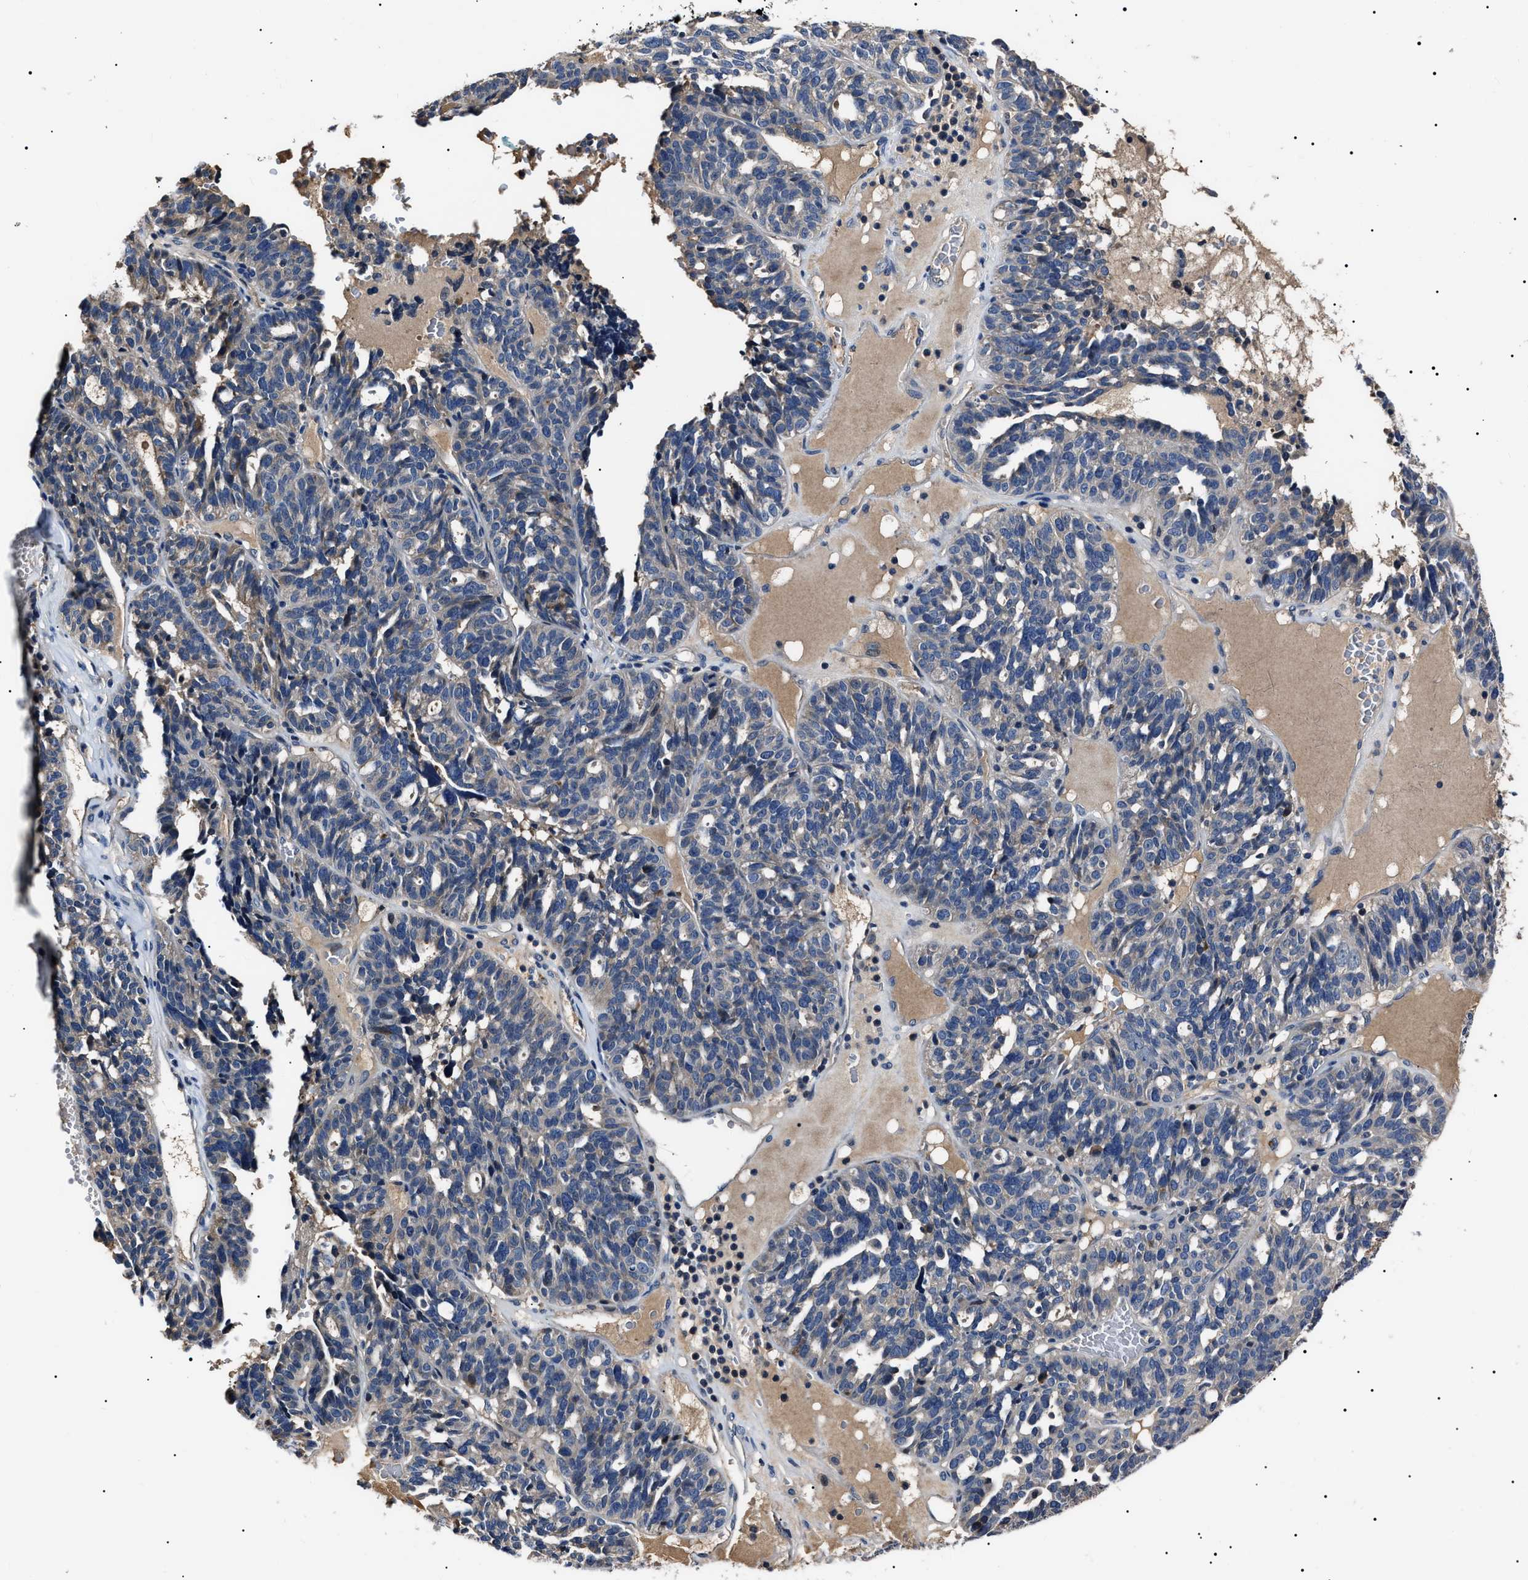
{"staining": {"intensity": "negative", "quantity": "none", "location": "none"}, "tissue": "ovarian cancer", "cell_type": "Tumor cells", "image_type": "cancer", "snomed": [{"axis": "morphology", "description": "Cystadenocarcinoma, serous, NOS"}, {"axis": "topography", "description": "Ovary"}], "caption": "This is an IHC micrograph of serous cystadenocarcinoma (ovarian). There is no staining in tumor cells.", "gene": "IFT81", "patient": {"sex": "female", "age": 59}}